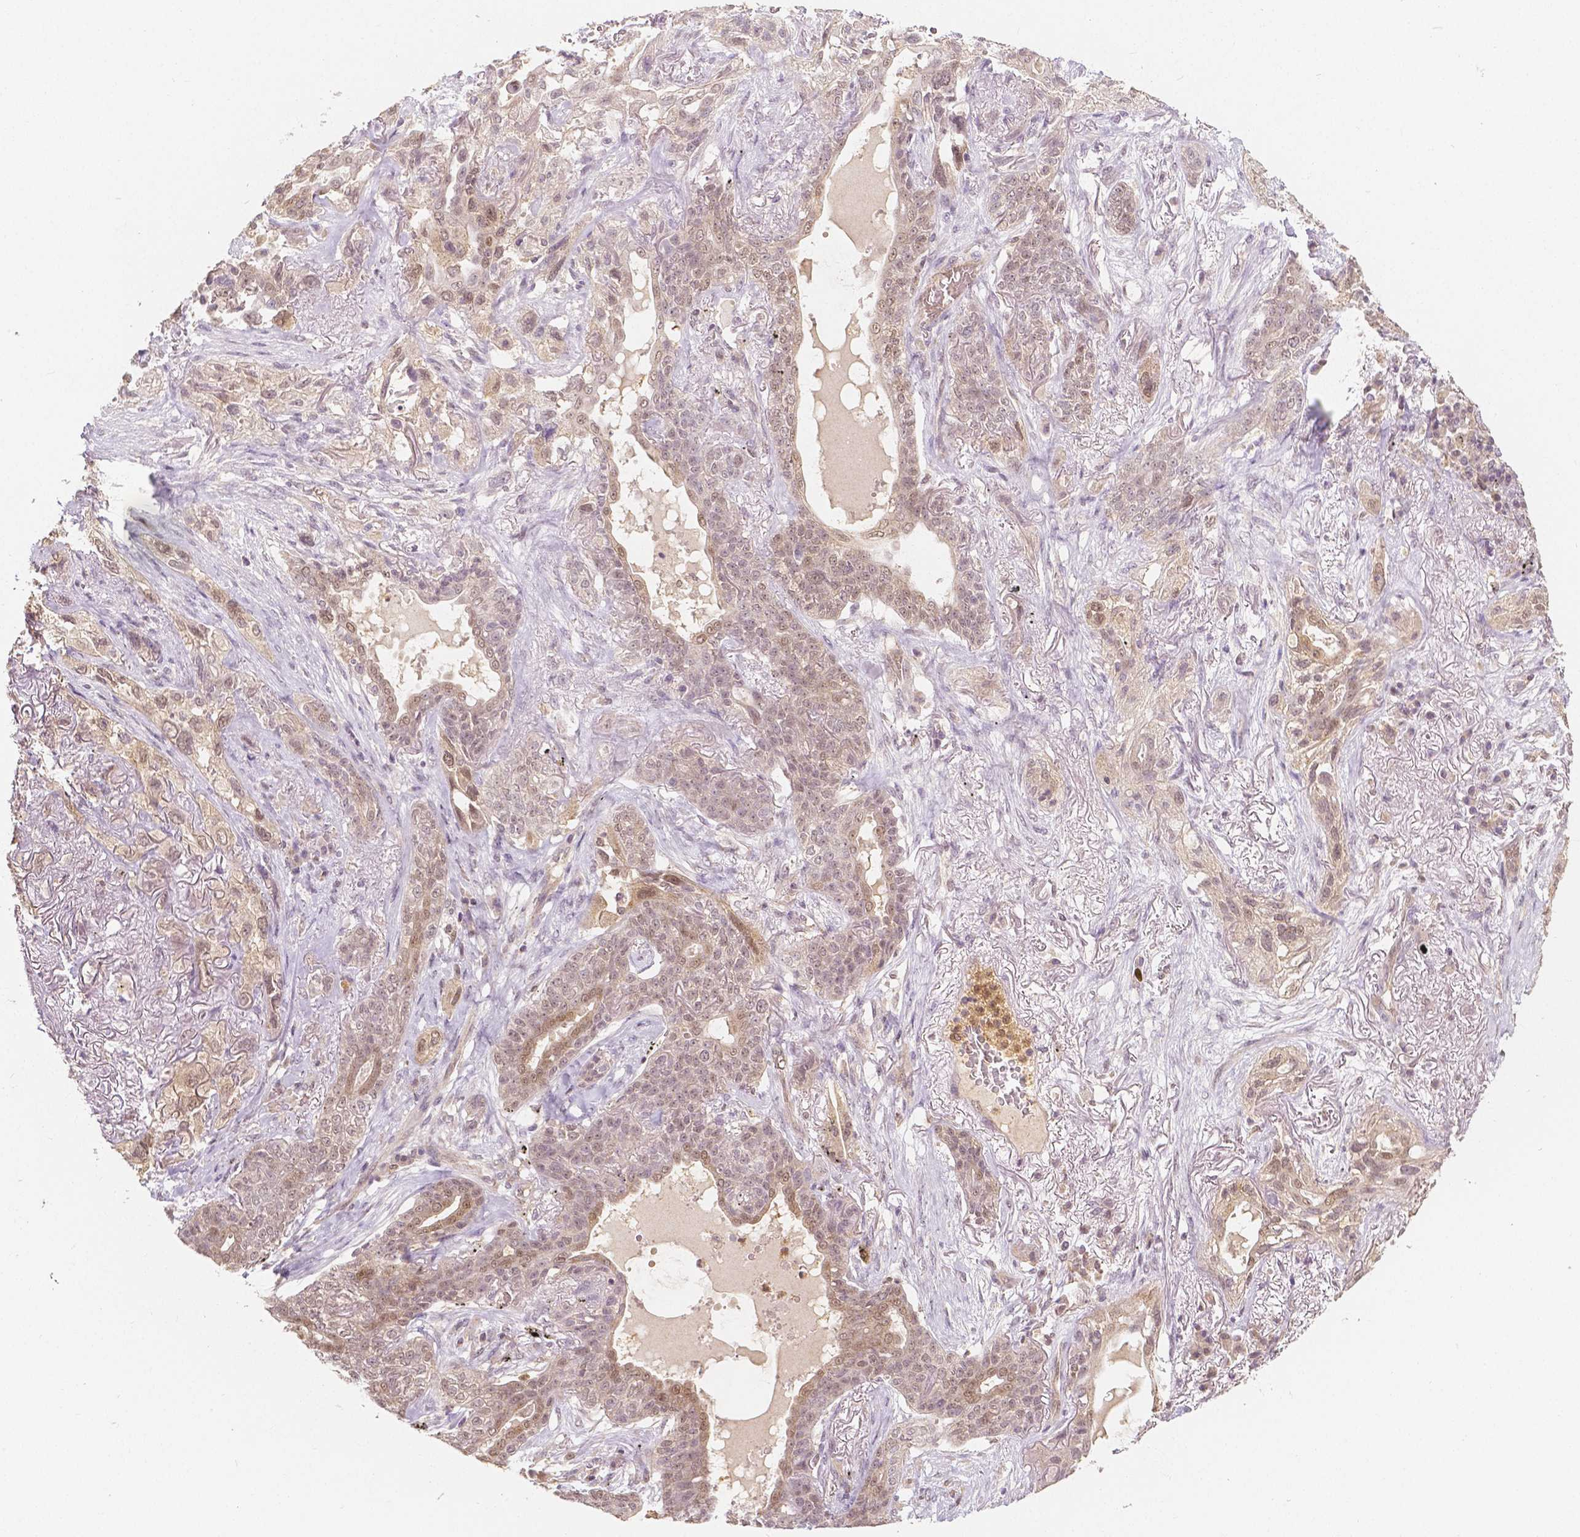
{"staining": {"intensity": "weak", "quantity": "25%-75%", "location": "cytoplasmic/membranous,nuclear"}, "tissue": "lung cancer", "cell_type": "Tumor cells", "image_type": "cancer", "snomed": [{"axis": "morphology", "description": "Squamous cell carcinoma, NOS"}, {"axis": "topography", "description": "Lung"}], "caption": "Immunohistochemical staining of human lung squamous cell carcinoma exhibits weak cytoplasmic/membranous and nuclear protein staining in approximately 25%-75% of tumor cells.", "gene": "NAPRT", "patient": {"sex": "female", "age": 70}}